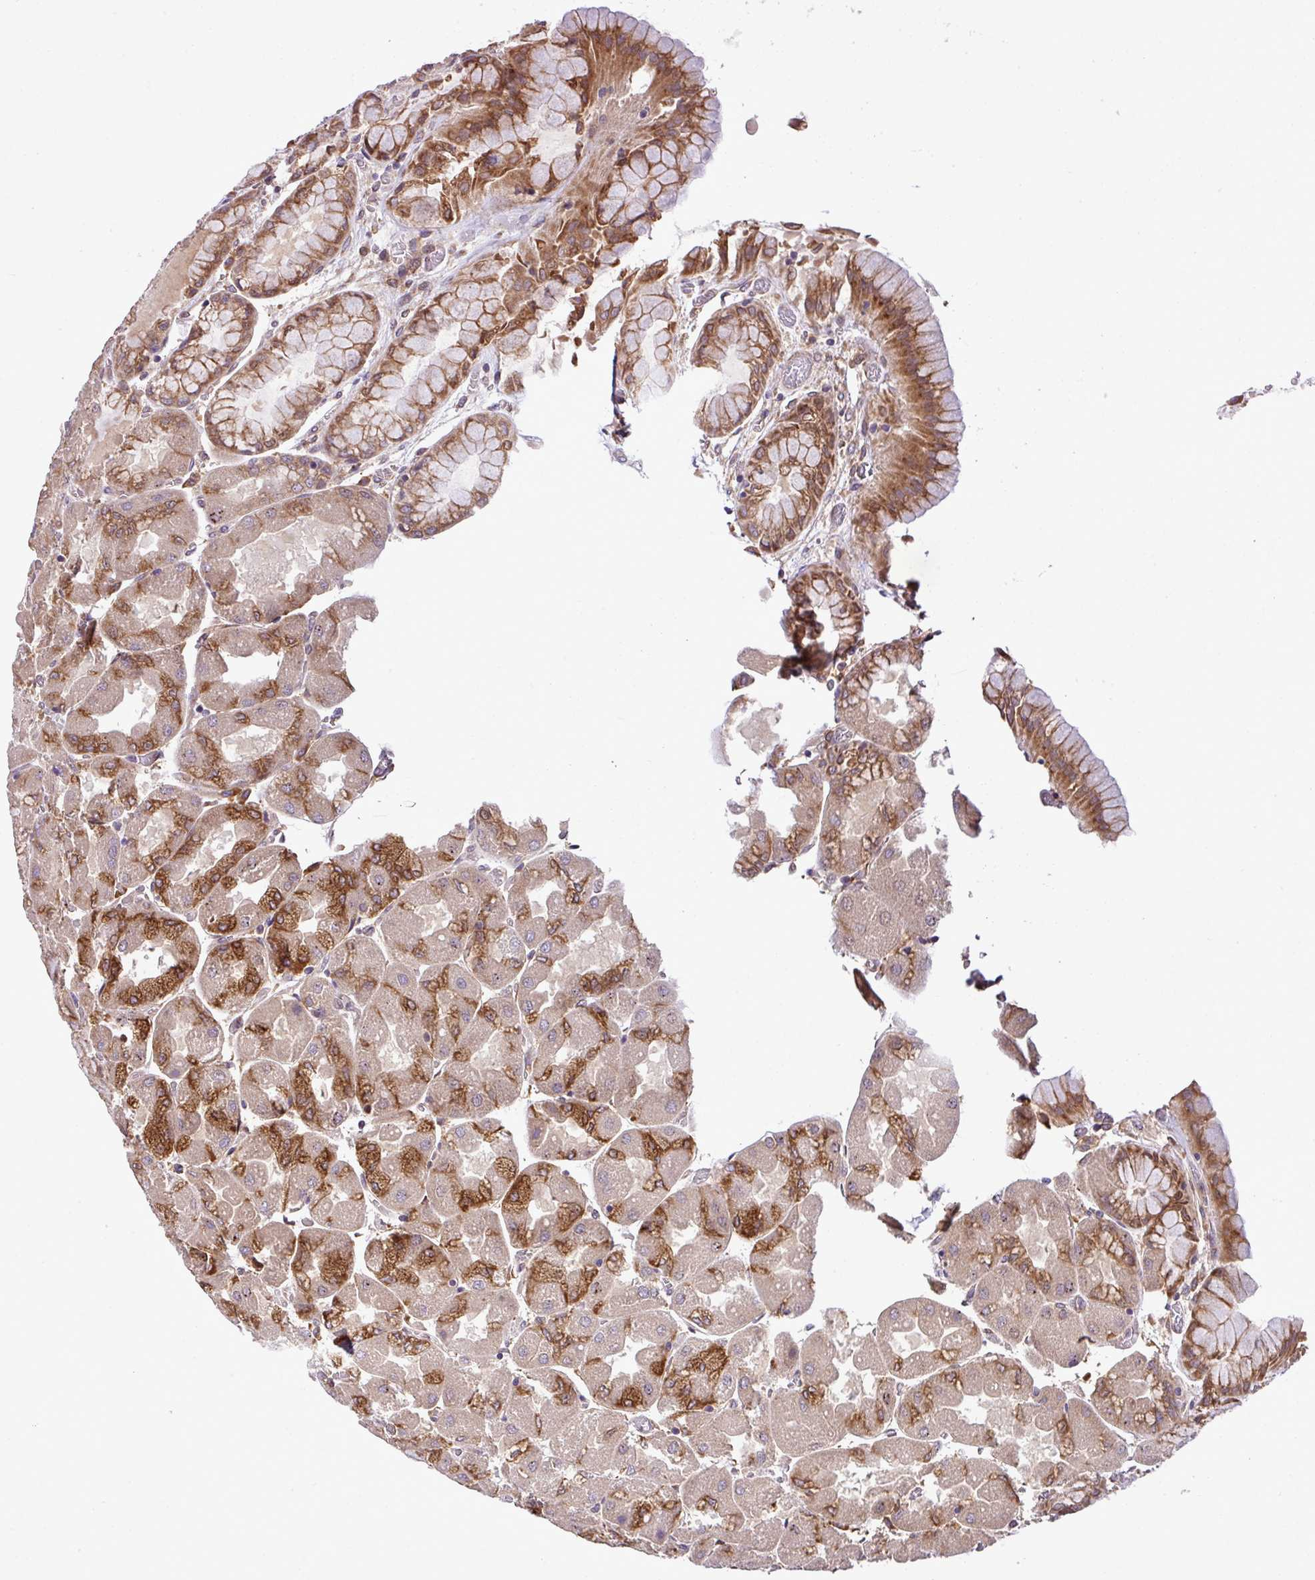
{"staining": {"intensity": "moderate", "quantity": "25%-75%", "location": "cytoplasmic/membranous"}, "tissue": "stomach", "cell_type": "Glandular cells", "image_type": "normal", "snomed": [{"axis": "morphology", "description": "Normal tissue, NOS"}, {"axis": "topography", "description": "Stomach"}], "caption": "Immunohistochemical staining of unremarkable stomach exhibits 25%-75% levels of moderate cytoplasmic/membranous protein positivity in about 25%-75% of glandular cells.", "gene": "DLGAP4", "patient": {"sex": "female", "age": 61}}